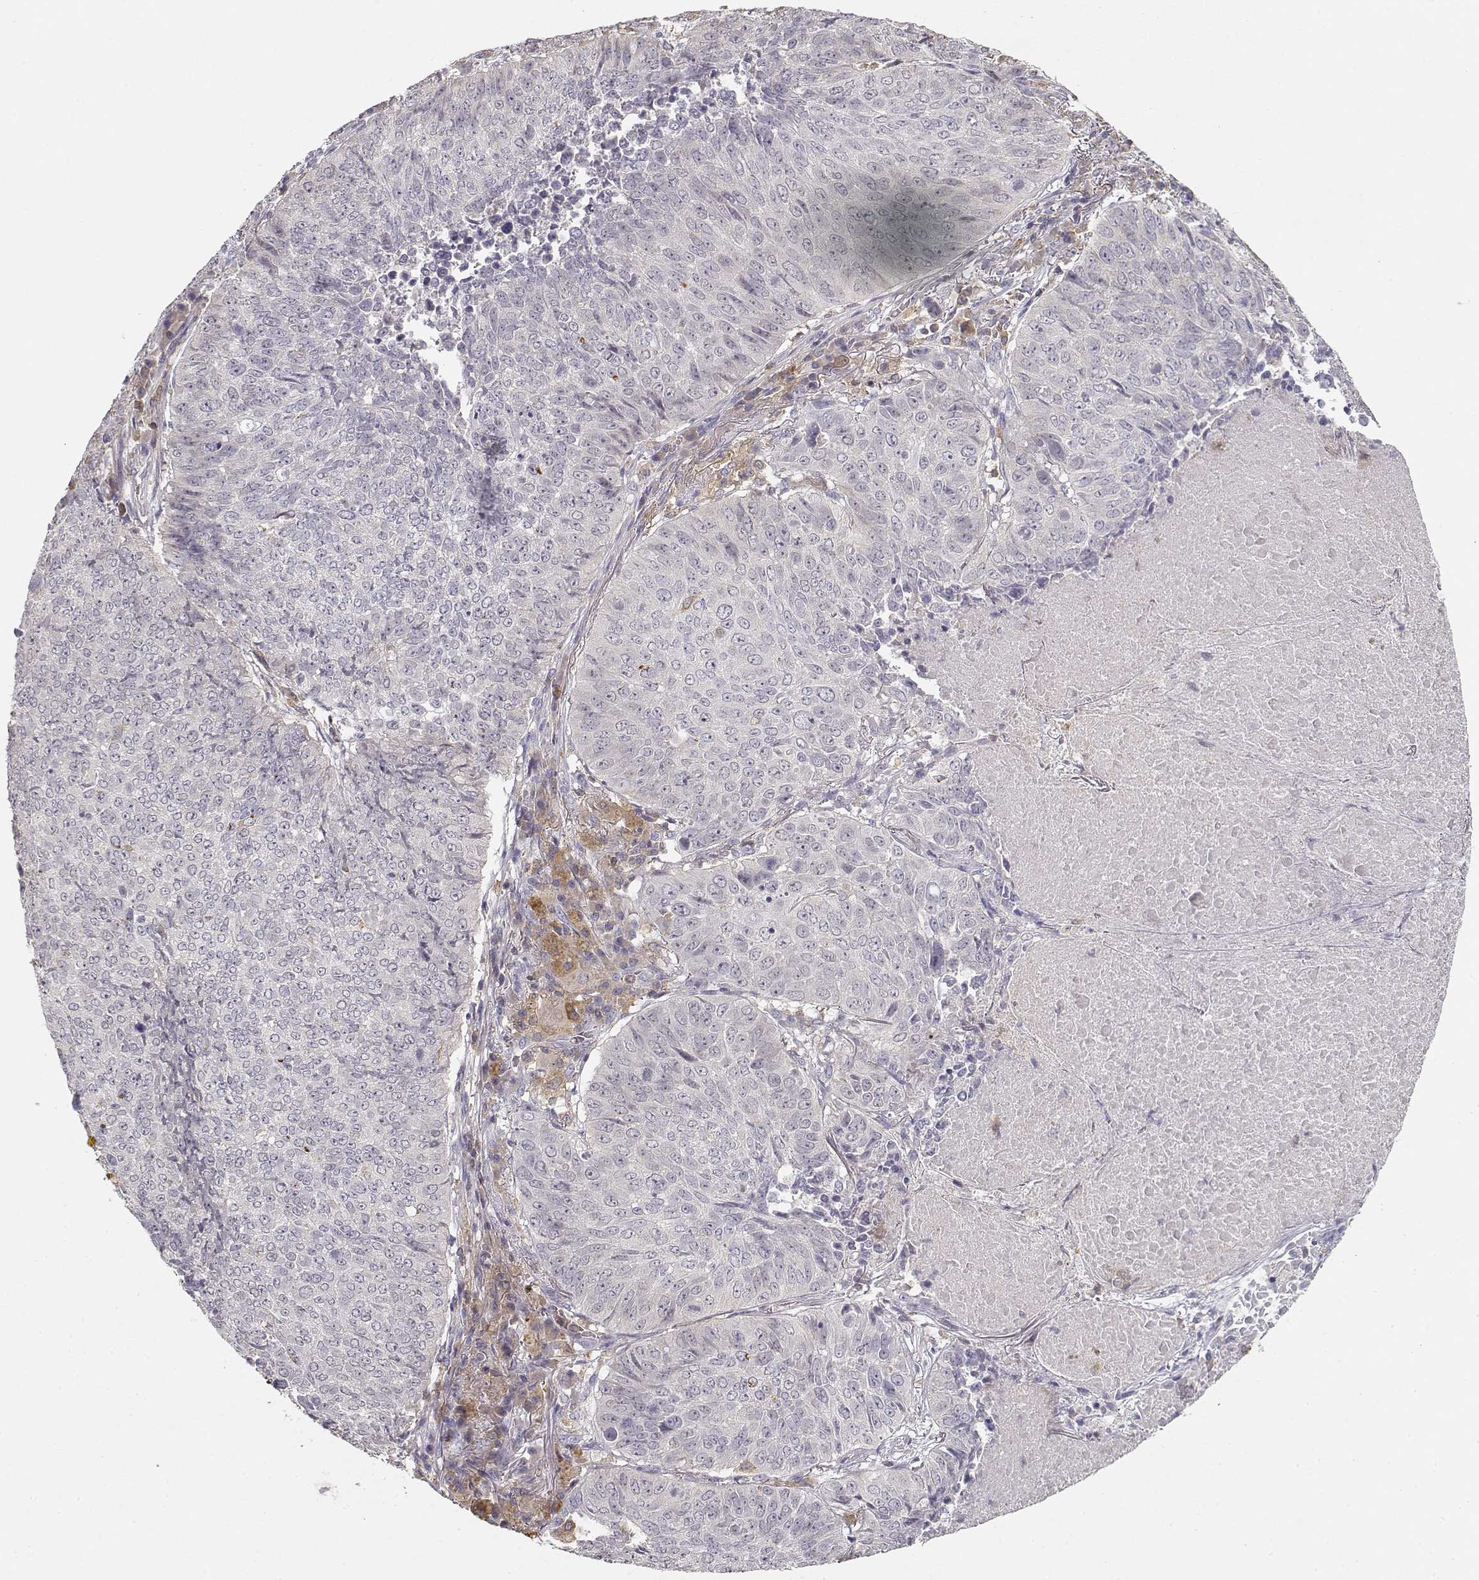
{"staining": {"intensity": "negative", "quantity": "none", "location": "none"}, "tissue": "lung cancer", "cell_type": "Tumor cells", "image_type": "cancer", "snomed": [{"axis": "morphology", "description": "Normal tissue, NOS"}, {"axis": "morphology", "description": "Squamous cell carcinoma, NOS"}, {"axis": "topography", "description": "Bronchus"}, {"axis": "topography", "description": "Lung"}], "caption": "Lung cancer (squamous cell carcinoma) was stained to show a protein in brown. There is no significant staining in tumor cells.", "gene": "VAV1", "patient": {"sex": "male", "age": 64}}